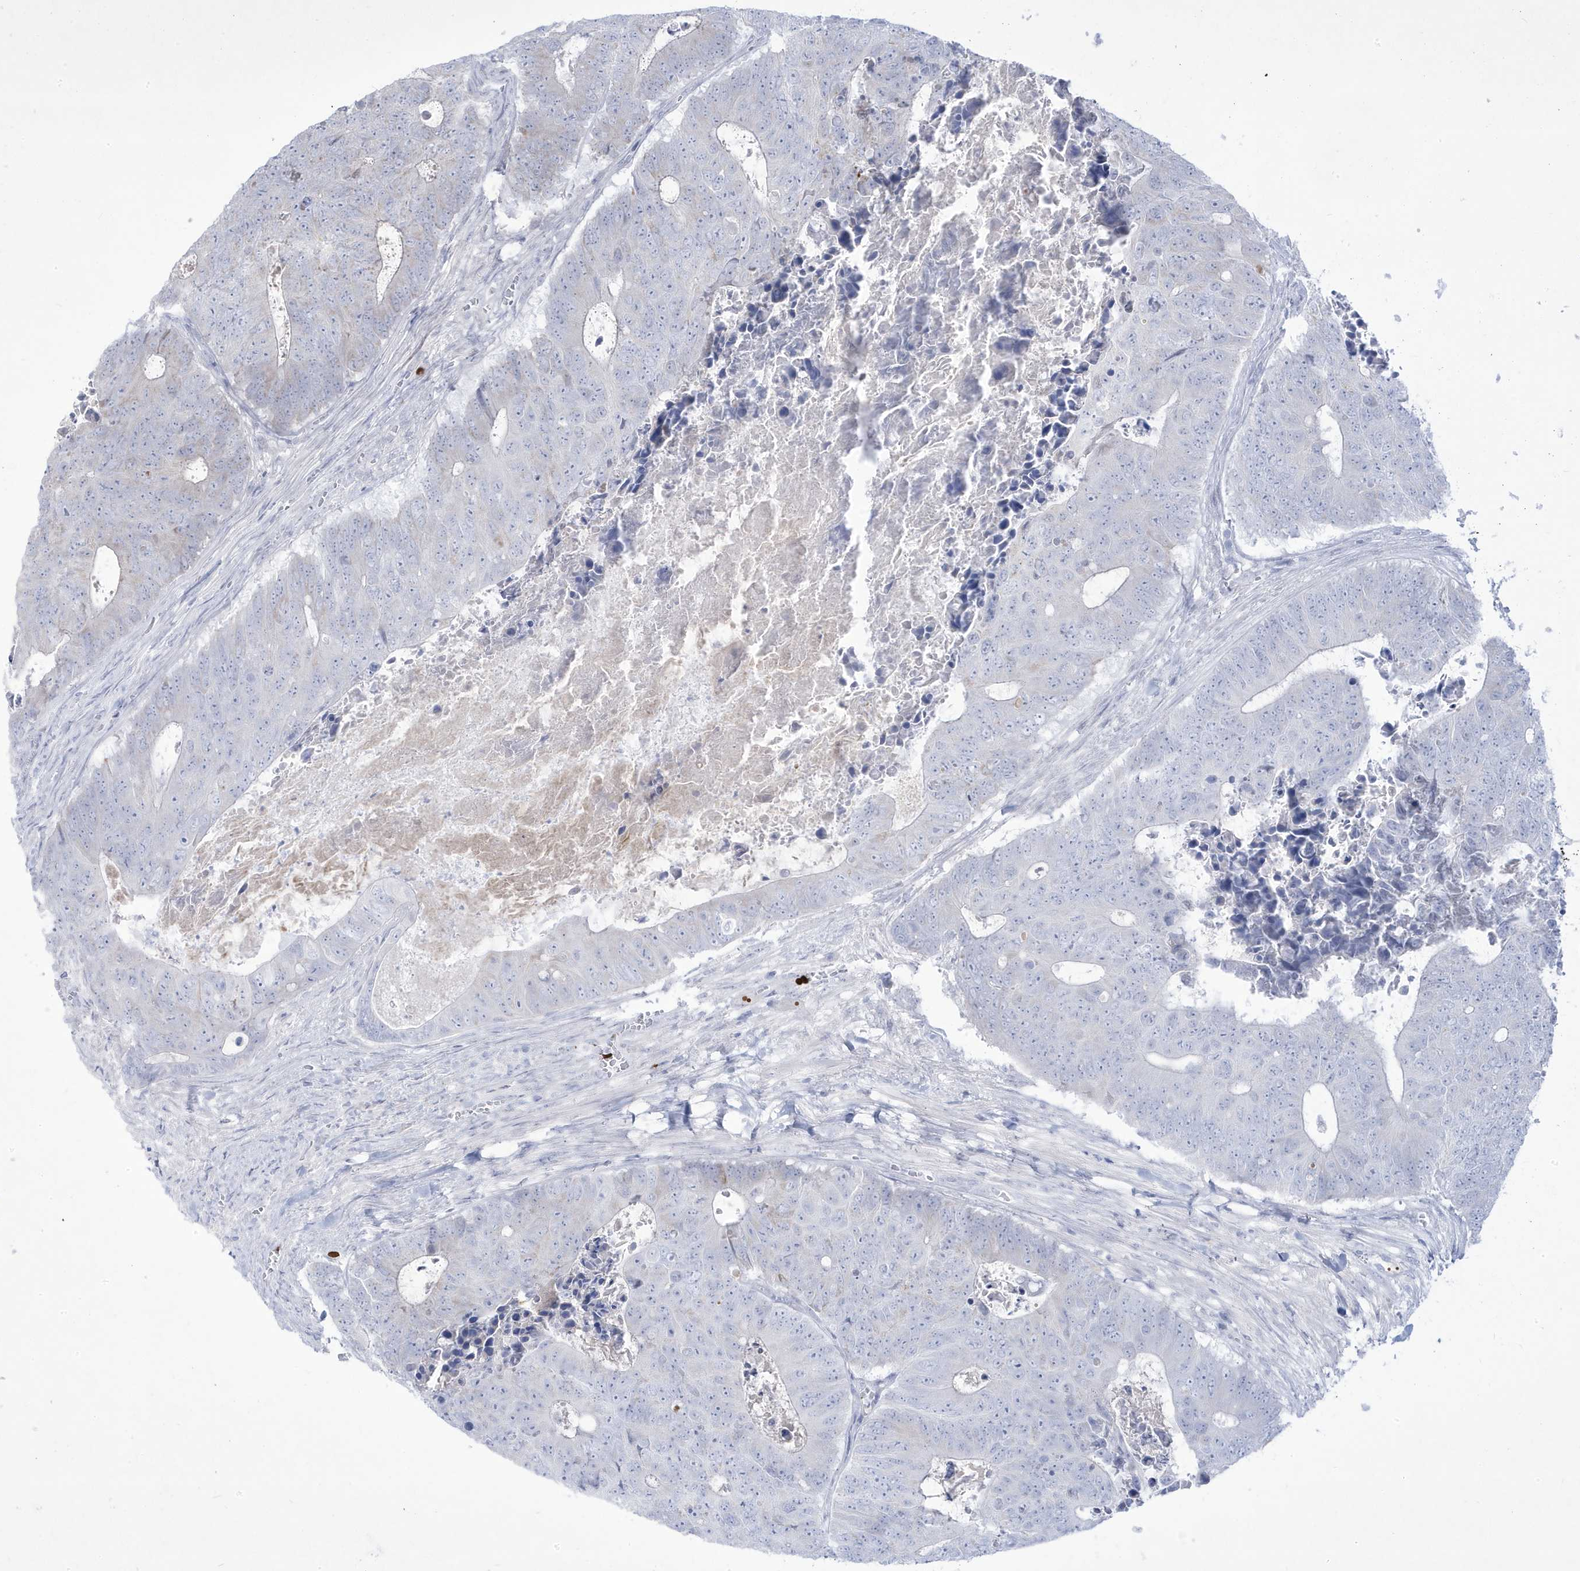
{"staining": {"intensity": "negative", "quantity": "none", "location": "none"}, "tissue": "colorectal cancer", "cell_type": "Tumor cells", "image_type": "cancer", "snomed": [{"axis": "morphology", "description": "Adenocarcinoma, NOS"}, {"axis": "topography", "description": "Colon"}], "caption": "There is no significant expression in tumor cells of adenocarcinoma (colorectal).", "gene": "ADAMTSL3", "patient": {"sex": "male", "age": 87}}